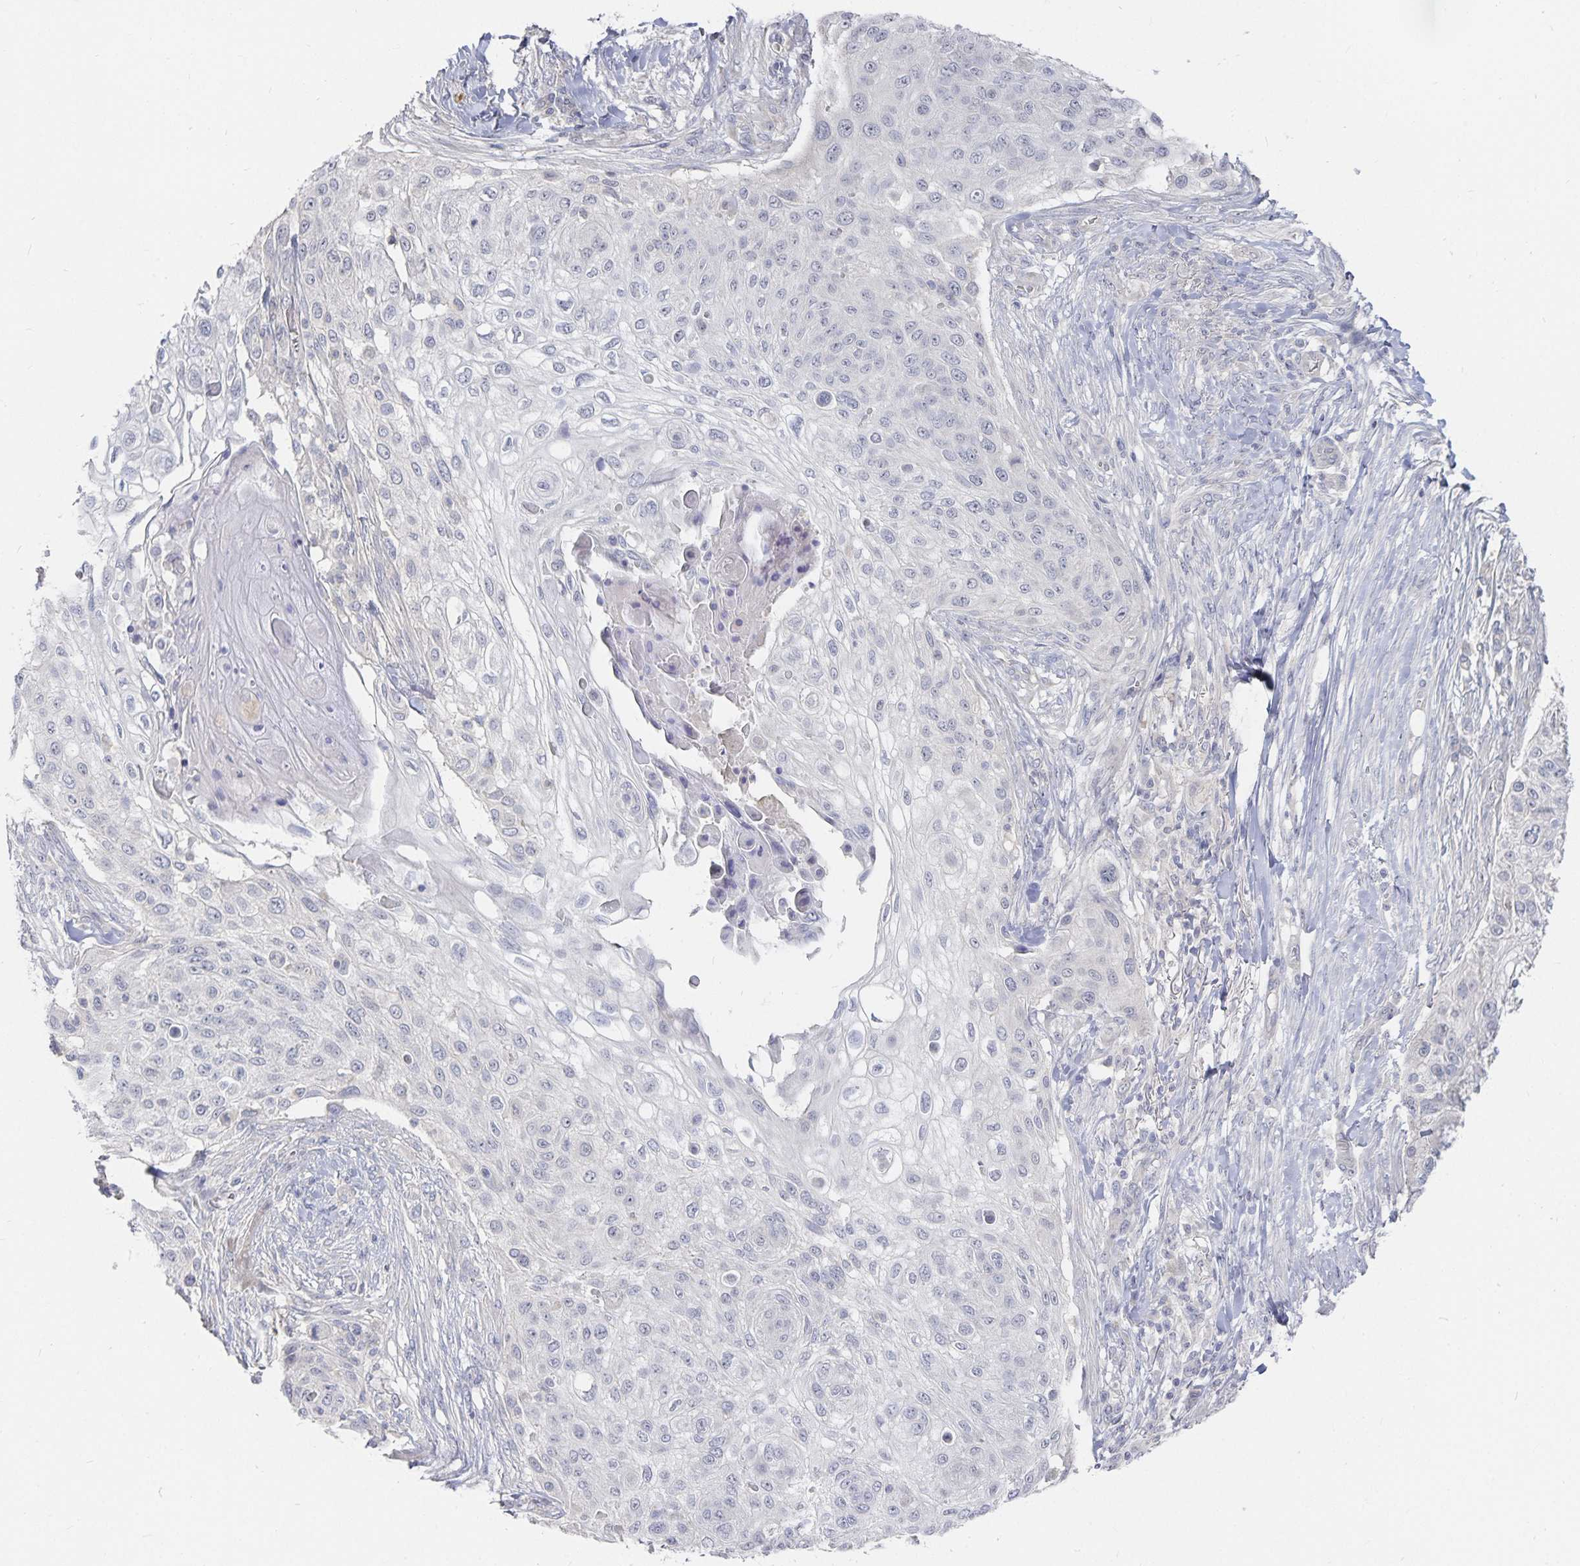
{"staining": {"intensity": "negative", "quantity": "none", "location": "none"}, "tissue": "skin cancer", "cell_type": "Tumor cells", "image_type": "cancer", "snomed": [{"axis": "morphology", "description": "Squamous cell carcinoma, NOS"}, {"axis": "topography", "description": "Skin"}], "caption": "Immunohistochemistry (IHC) image of skin cancer stained for a protein (brown), which reveals no positivity in tumor cells.", "gene": "DNAH9", "patient": {"sex": "female", "age": 87}}